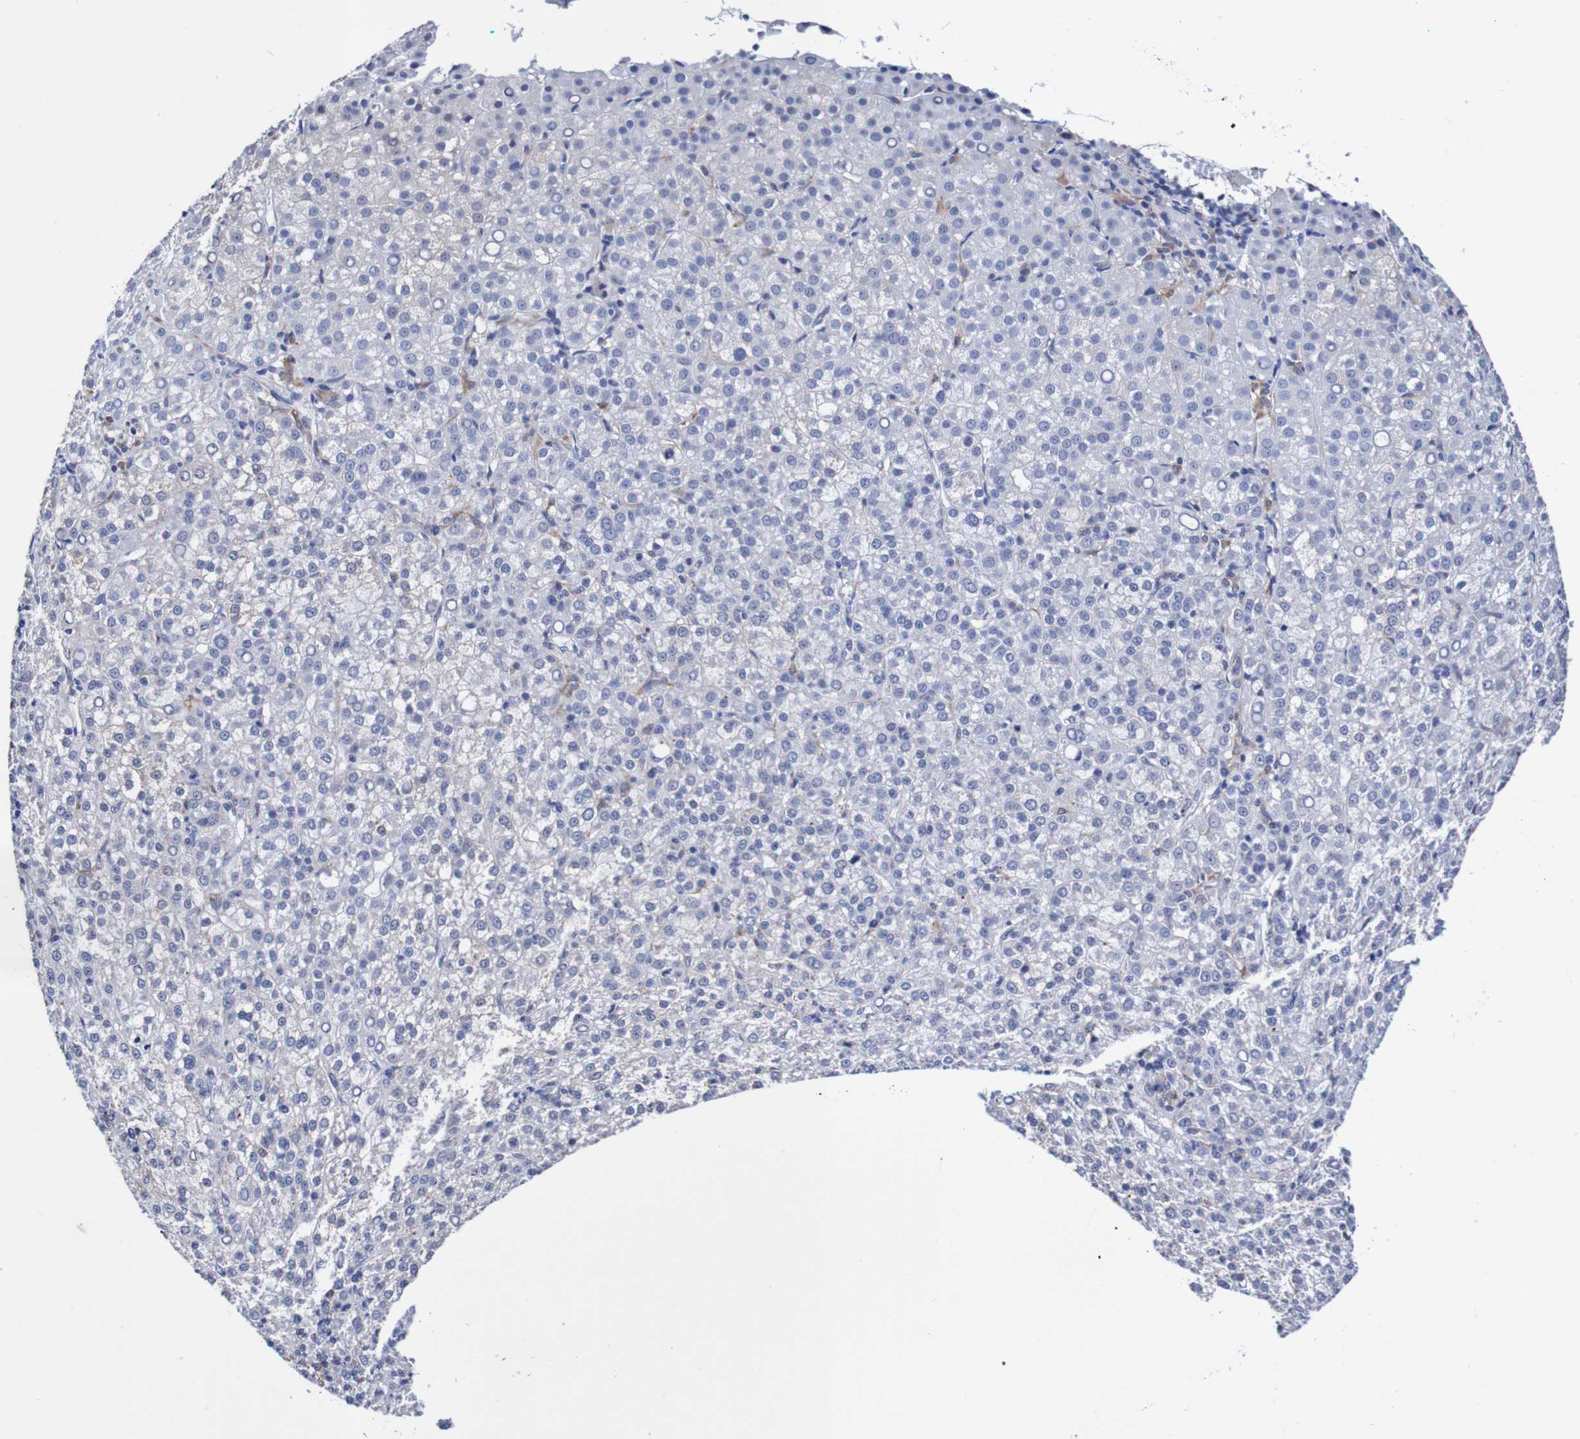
{"staining": {"intensity": "negative", "quantity": "none", "location": "none"}, "tissue": "liver cancer", "cell_type": "Tumor cells", "image_type": "cancer", "snomed": [{"axis": "morphology", "description": "Carcinoma, Hepatocellular, NOS"}, {"axis": "topography", "description": "Liver"}], "caption": "IHC of human hepatocellular carcinoma (liver) demonstrates no positivity in tumor cells.", "gene": "SEZ6", "patient": {"sex": "female", "age": 58}}